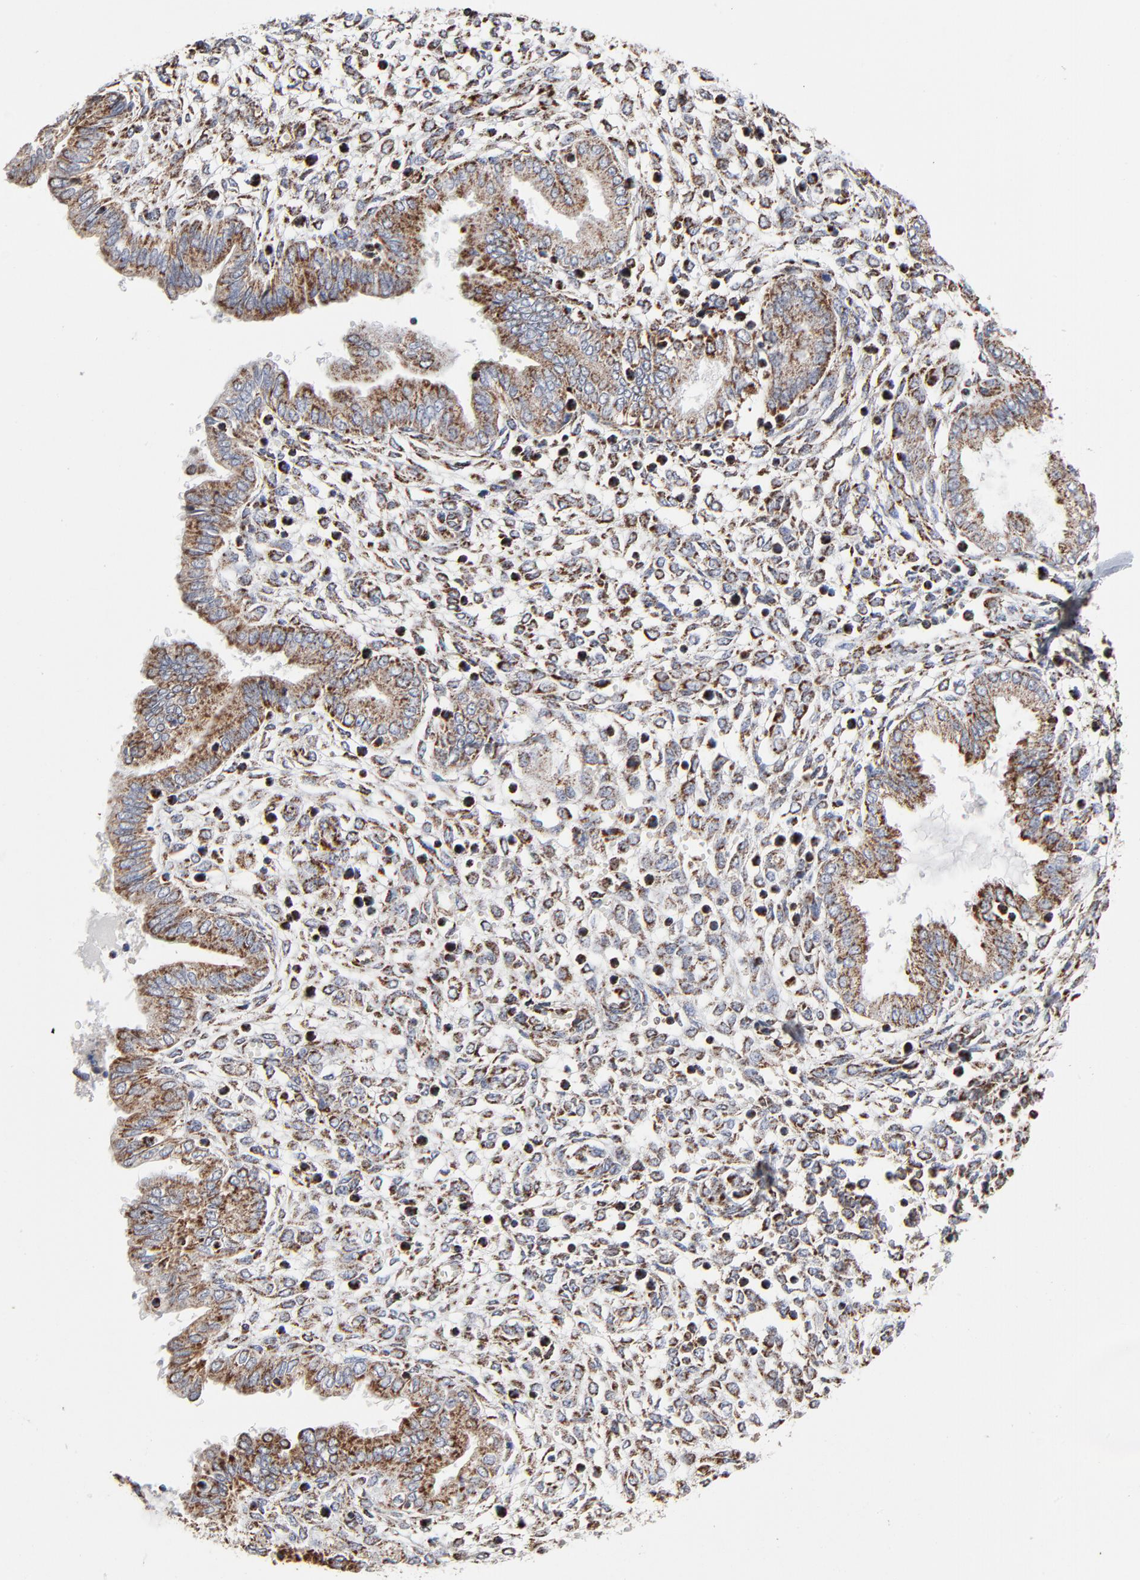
{"staining": {"intensity": "strong", "quantity": ">75%", "location": "cytoplasmic/membranous"}, "tissue": "endometrium", "cell_type": "Cells in endometrial stroma", "image_type": "normal", "snomed": [{"axis": "morphology", "description": "Normal tissue, NOS"}, {"axis": "topography", "description": "Endometrium"}], "caption": "Immunohistochemistry of unremarkable endometrium displays high levels of strong cytoplasmic/membranous expression in approximately >75% of cells in endometrial stroma.", "gene": "UQCRC1", "patient": {"sex": "female", "age": 33}}